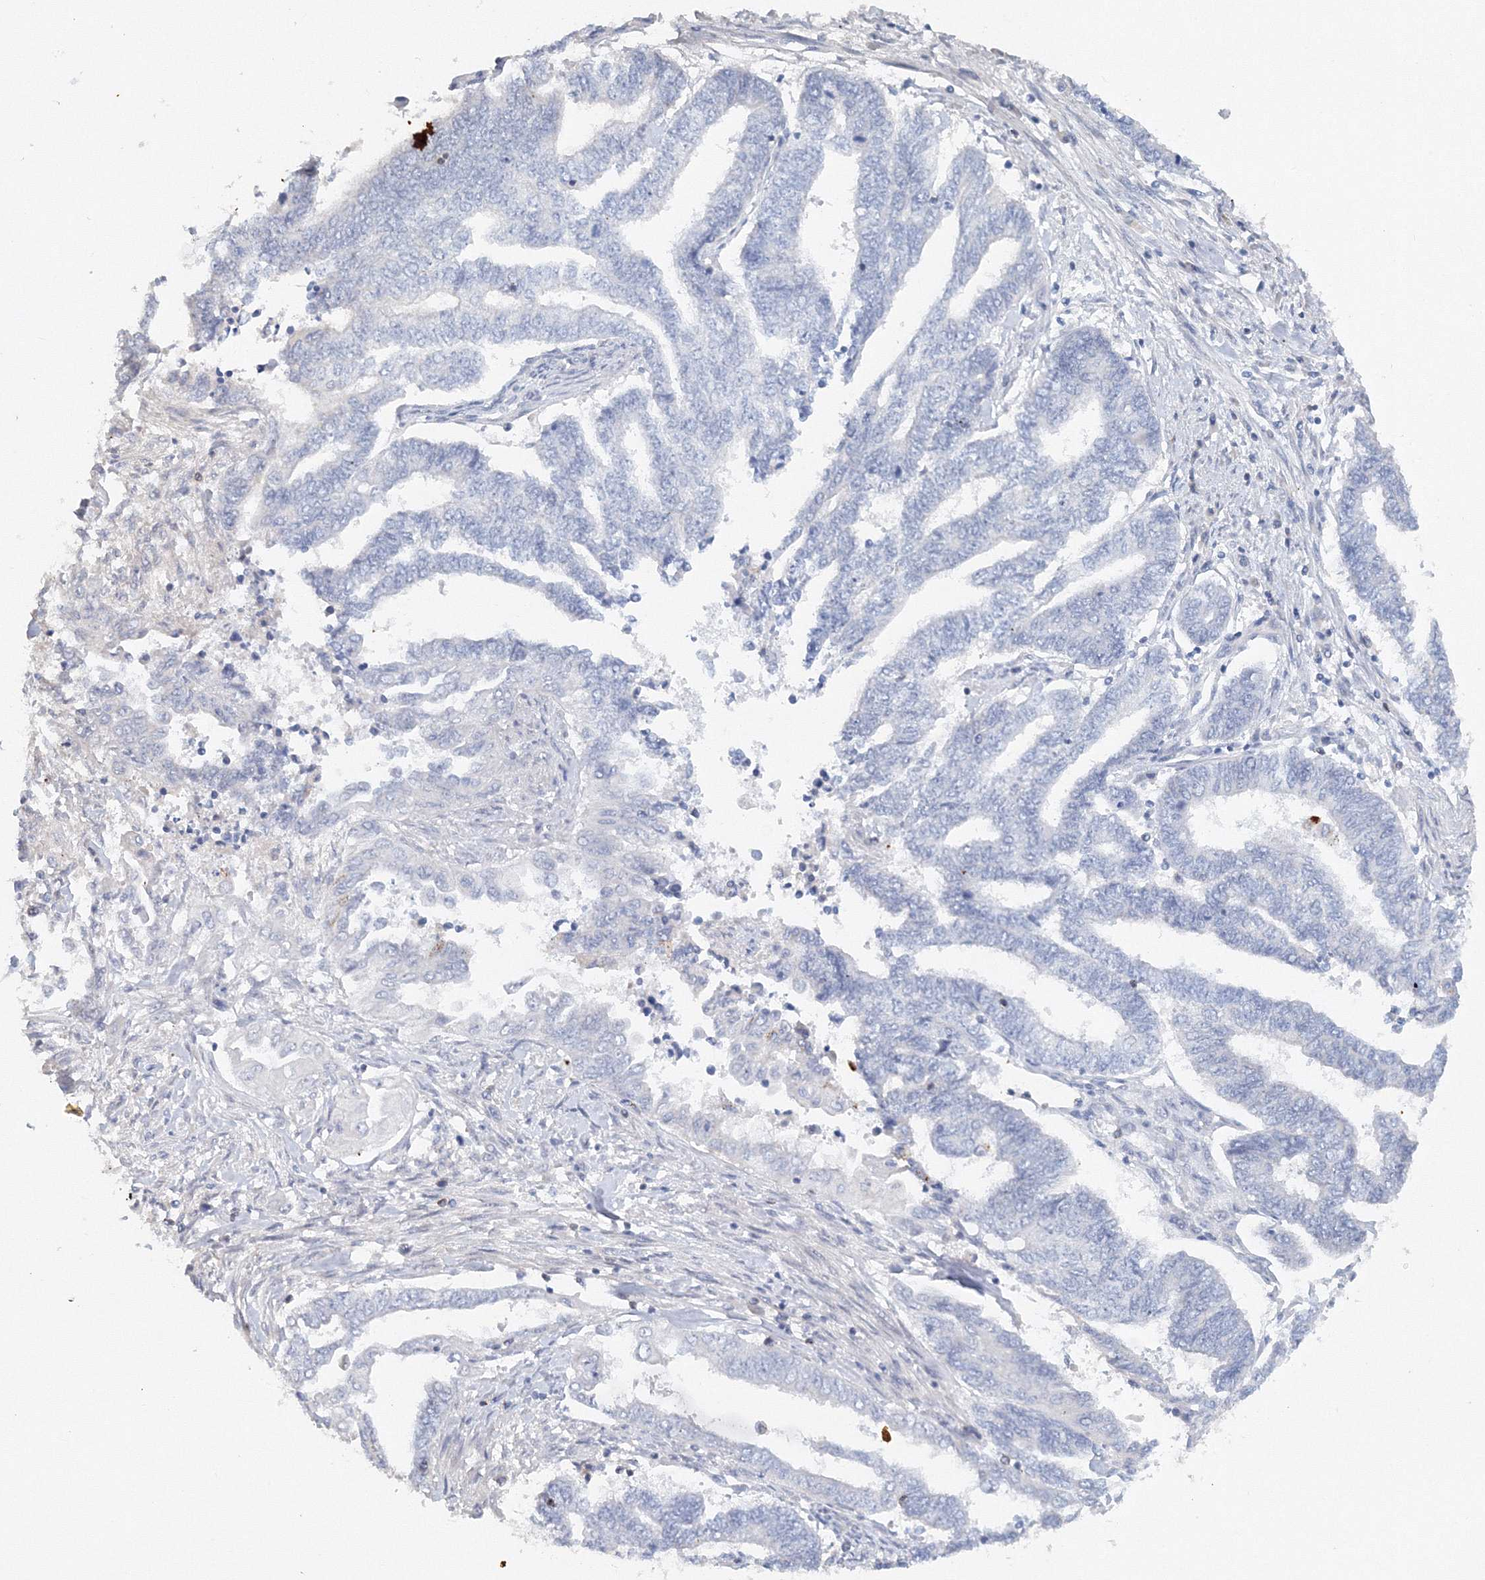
{"staining": {"intensity": "negative", "quantity": "none", "location": "none"}, "tissue": "endometrial cancer", "cell_type": "Tumor cells", "image_type": "cancer", "snomed": [{"axis": "morphology", "description": "Adenocarcinoma, NOS"}, {"axis": "topography", "description": "Uterus"}, {"axis": "topography", "description": "Endometrium"}], "caption": "Protein analysis of adenocarcinoma (endometrial) shows no significant expression in tumor cells. Nuclei are stained in blue.", "gene": "SH3BP5", "patient": {"sex": "female", "age": 70}}